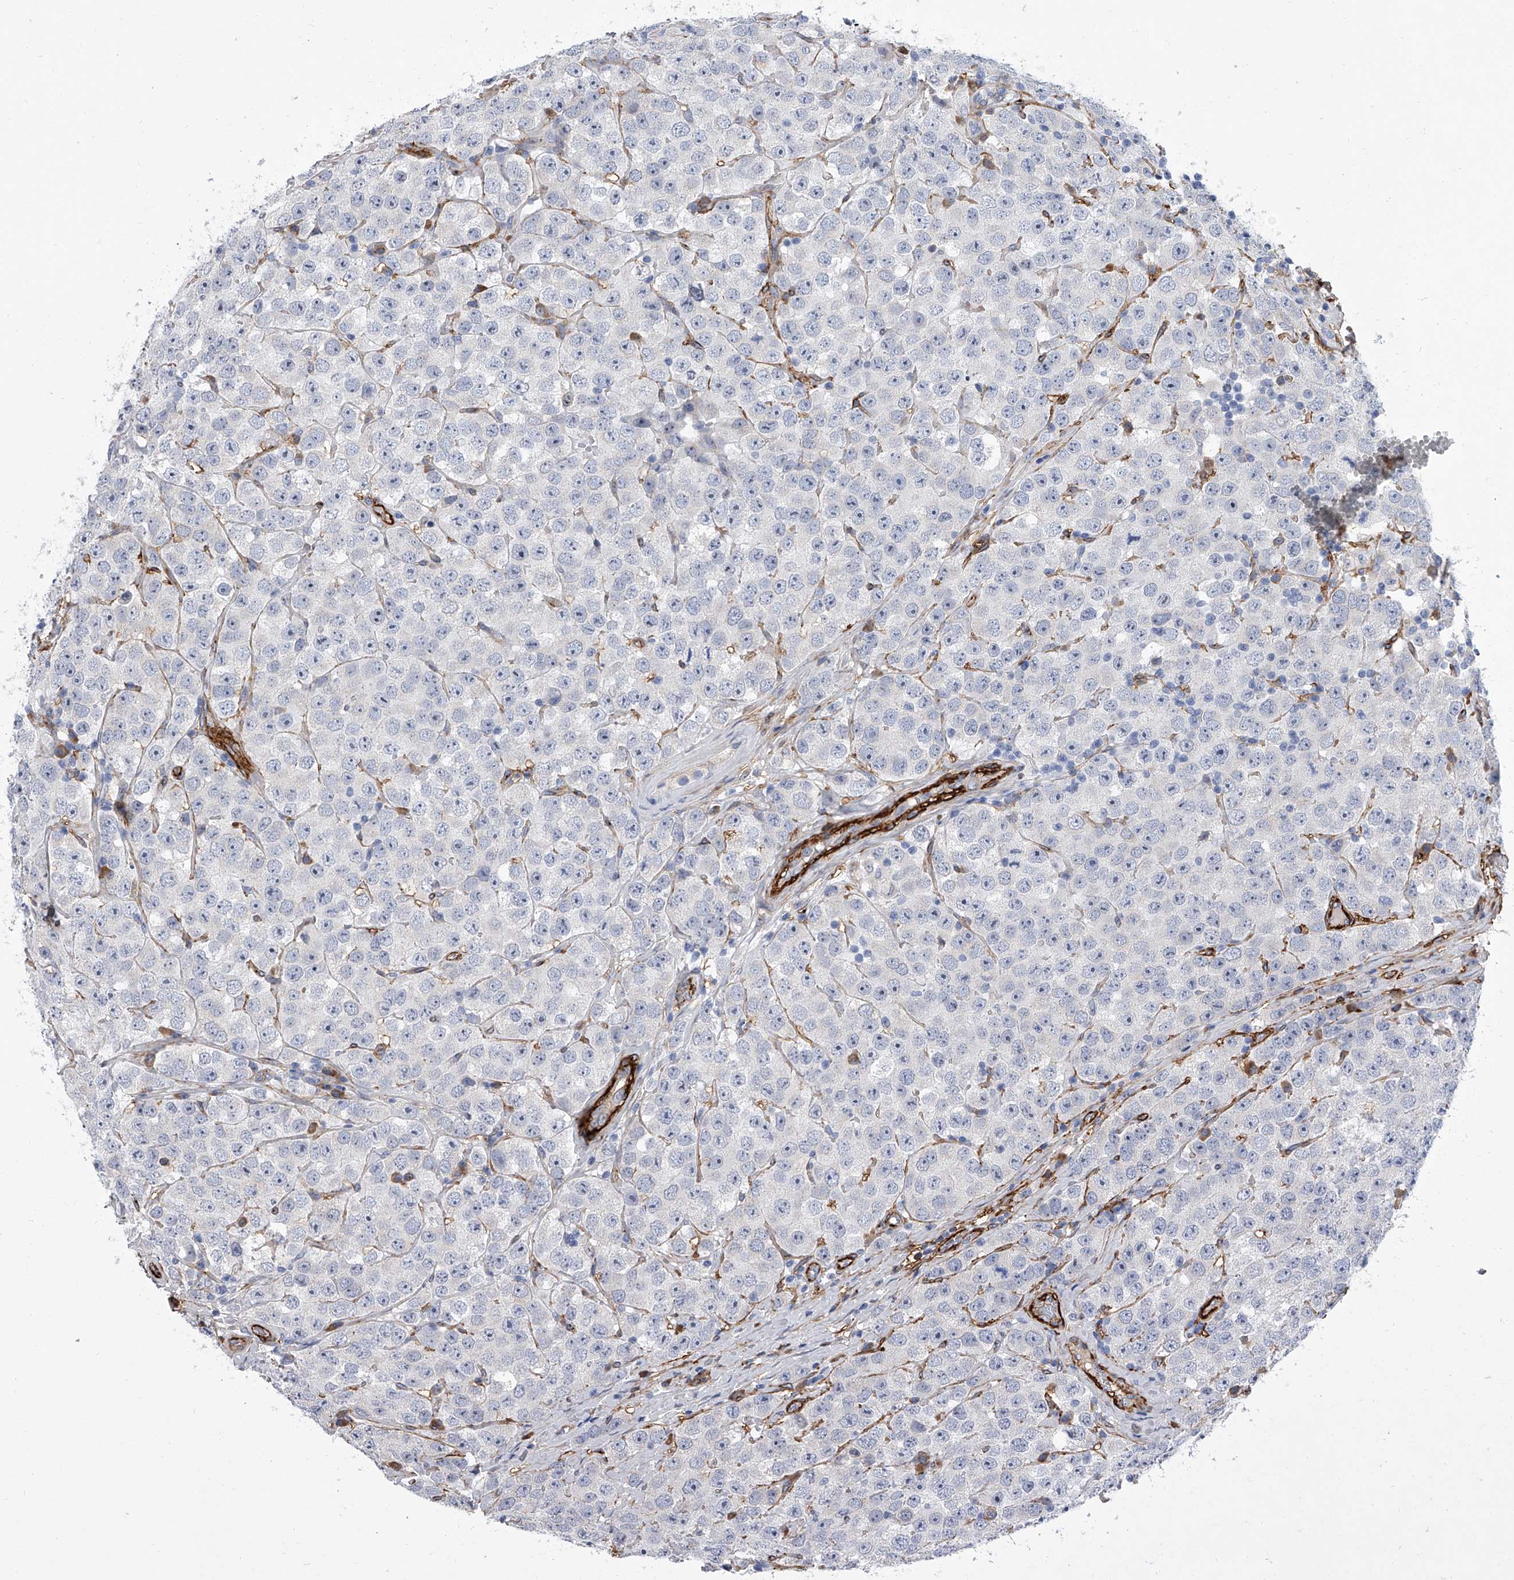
{"staining": {"intensity": "negative", "quantity": "none", "location": "none"}, "tissue": "testis cancer", "cell_type": "Tumor cells", "image_type": "cancer", "snomed": [{"axis": "morphology", "description": "Seminoma, NOS"}, {"axis": "topography", "description": "Testis"}], "caption": "The micrograph reveals no staining of tumor cells in testis seminoma.", "gene": "ALG14", "patient": {"sex": "male", "age": 28}}